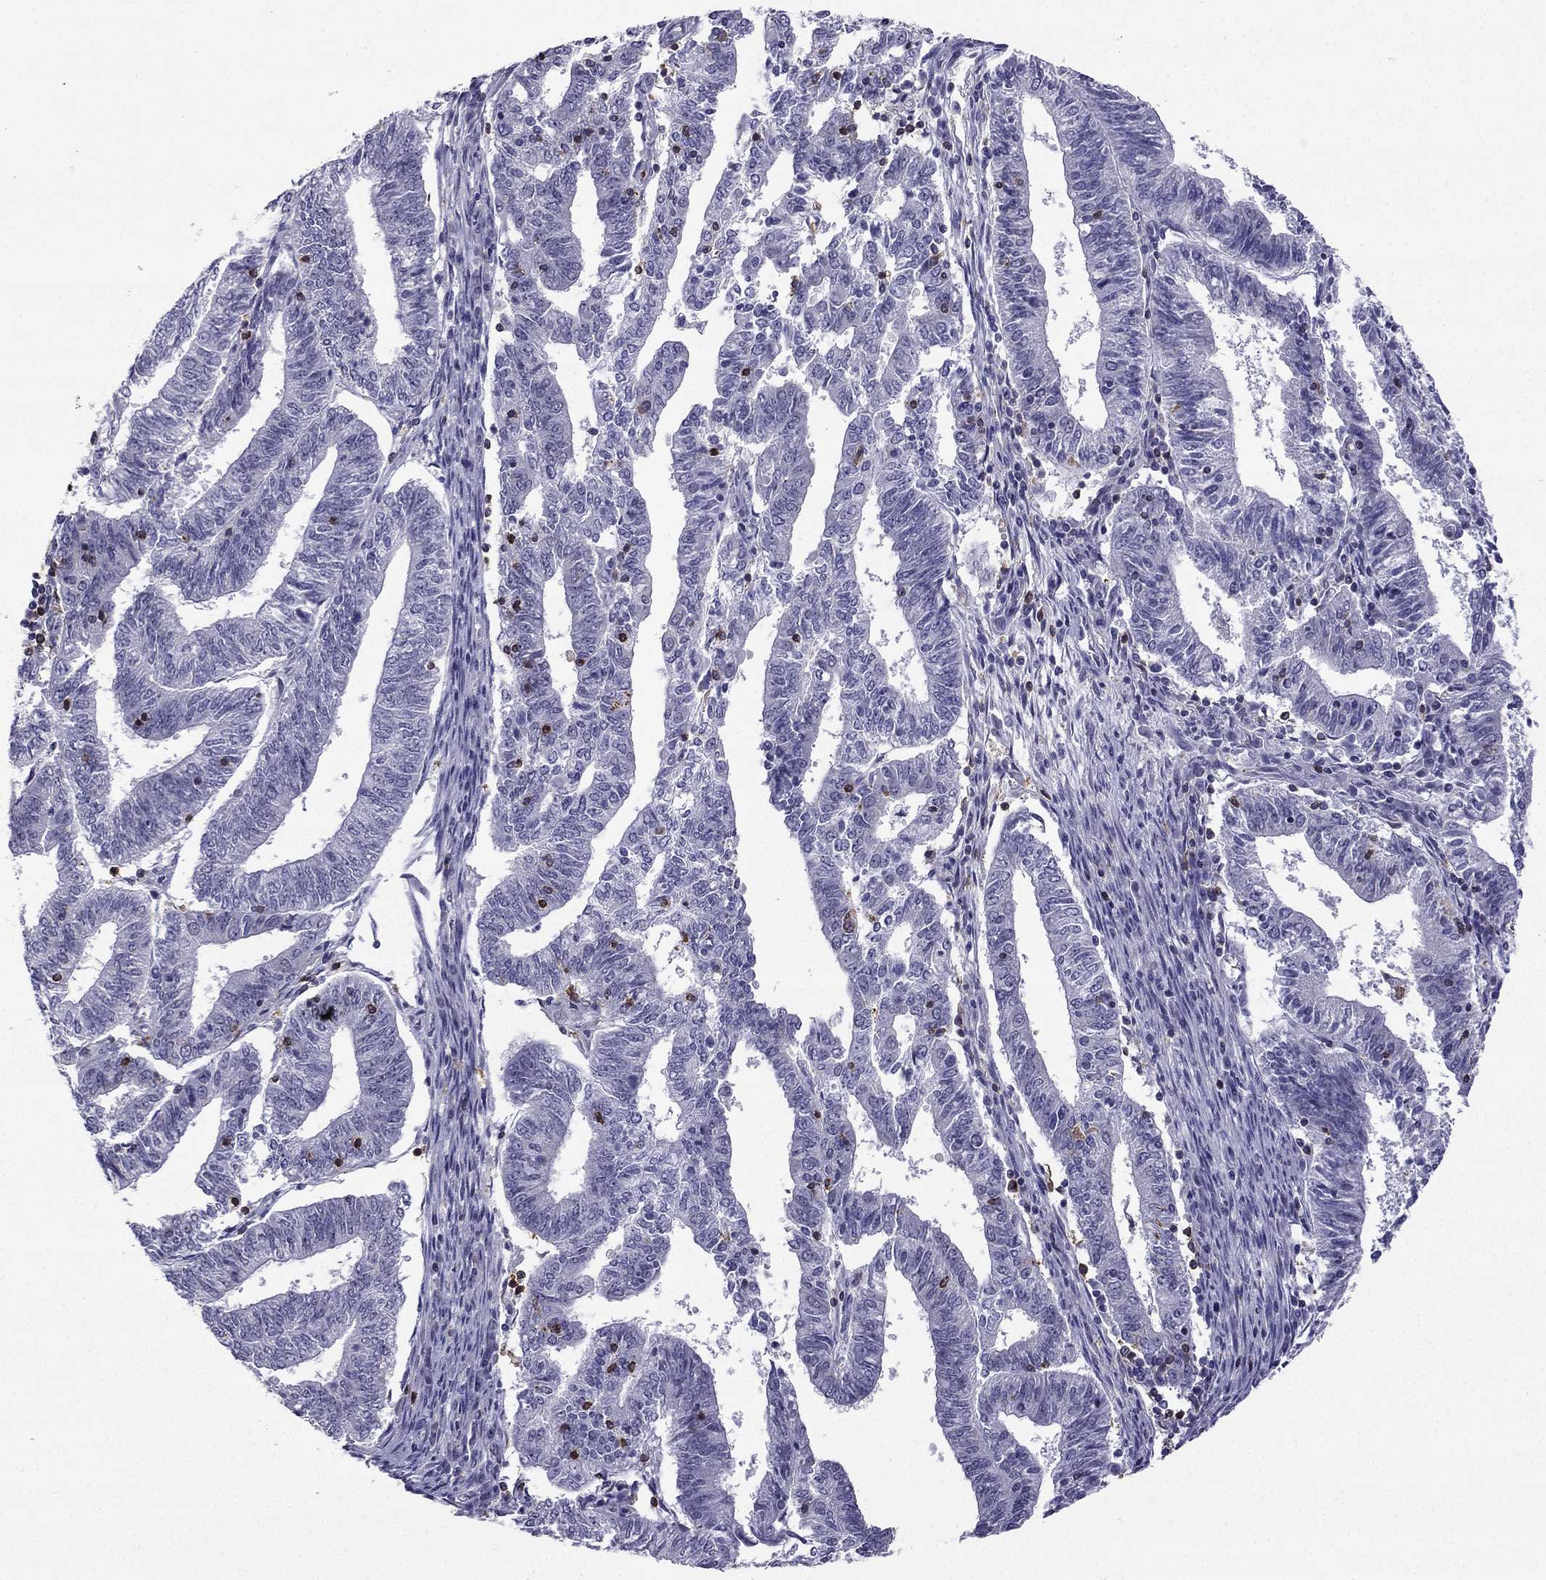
{"staining": {"intensity": "negative", "quantity": "none", "location": "none"}, "tissue": "endometrial cancer", "cell_type": "Tumor cells", "image_type": "cancer", "snomed": [{"axis": "morphology", "description": "Adenocarcinoma, NOS"}, {"axis": "topography", "description": "Endometrium"}], "caption": "A histopathology image of endometrial cancer stained for a protein shows no brown staining in tumor cells. (DAB (3,3'-diaminobenzidine) immunohistochemistry (IHC), high magnification).", "gene": "CCK", "patient": {"sex": "female", "age": 82}}